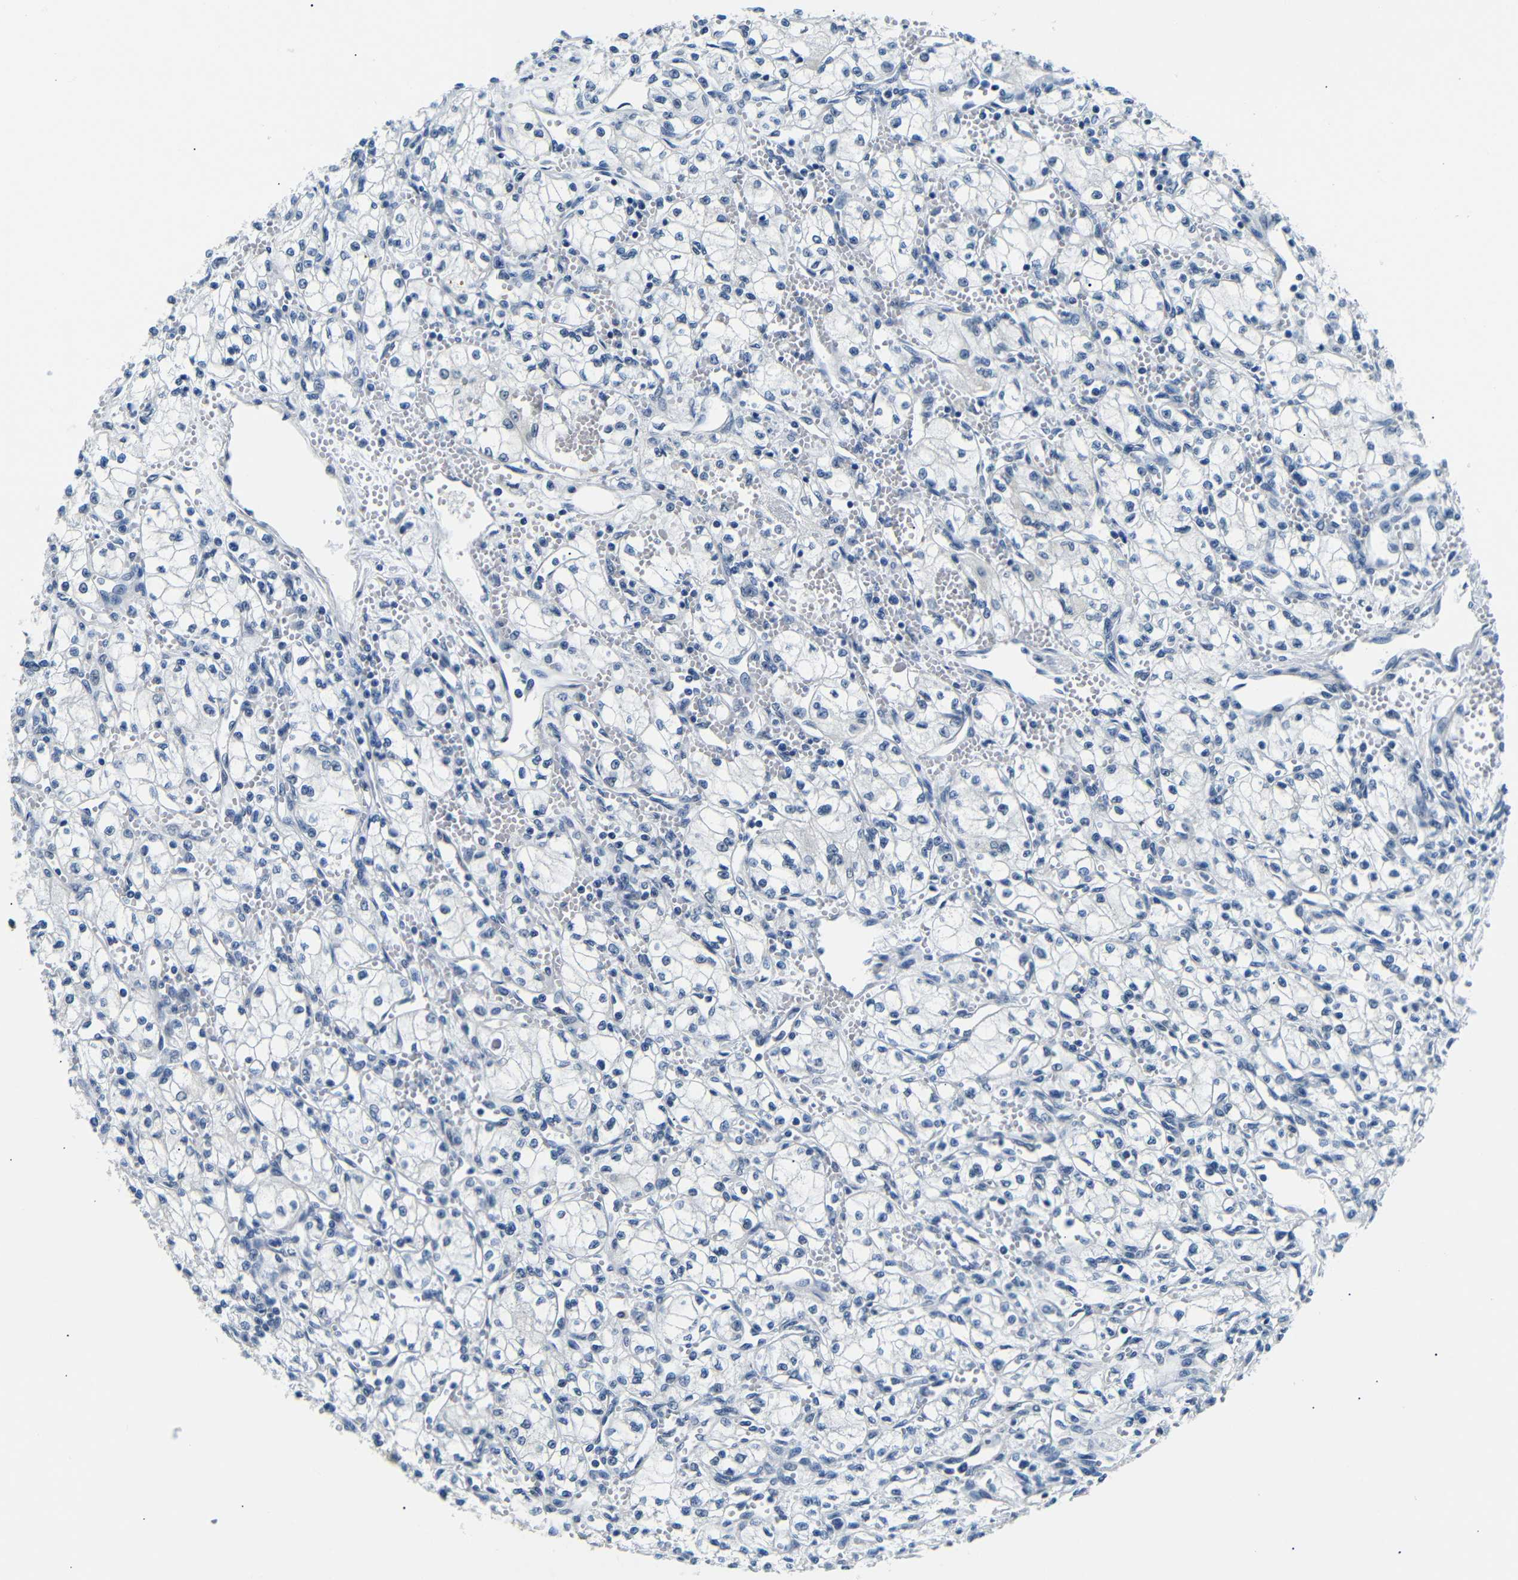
{"staining": {"intensity": "negative", "quantity": "none", "location": "none"}, "tissue": "renal cancer", "cell_type": "Tumor cells", "image_type": "cancer", "snomed": [{"axis": "morphology", "description": "Normal tissue, NOS"}, {"axis": "morphology", "description": "Adenocarcinoma, NOS"}, {"axis": "topography", "description": "Kidney"}], "caption": "Immunohistochemistry of renal cancer (adenocarcinoma) demonstrates no expression in tumor cells.", "gene": "TAFA1", "patient": {"sex": "male", "age": 59}}